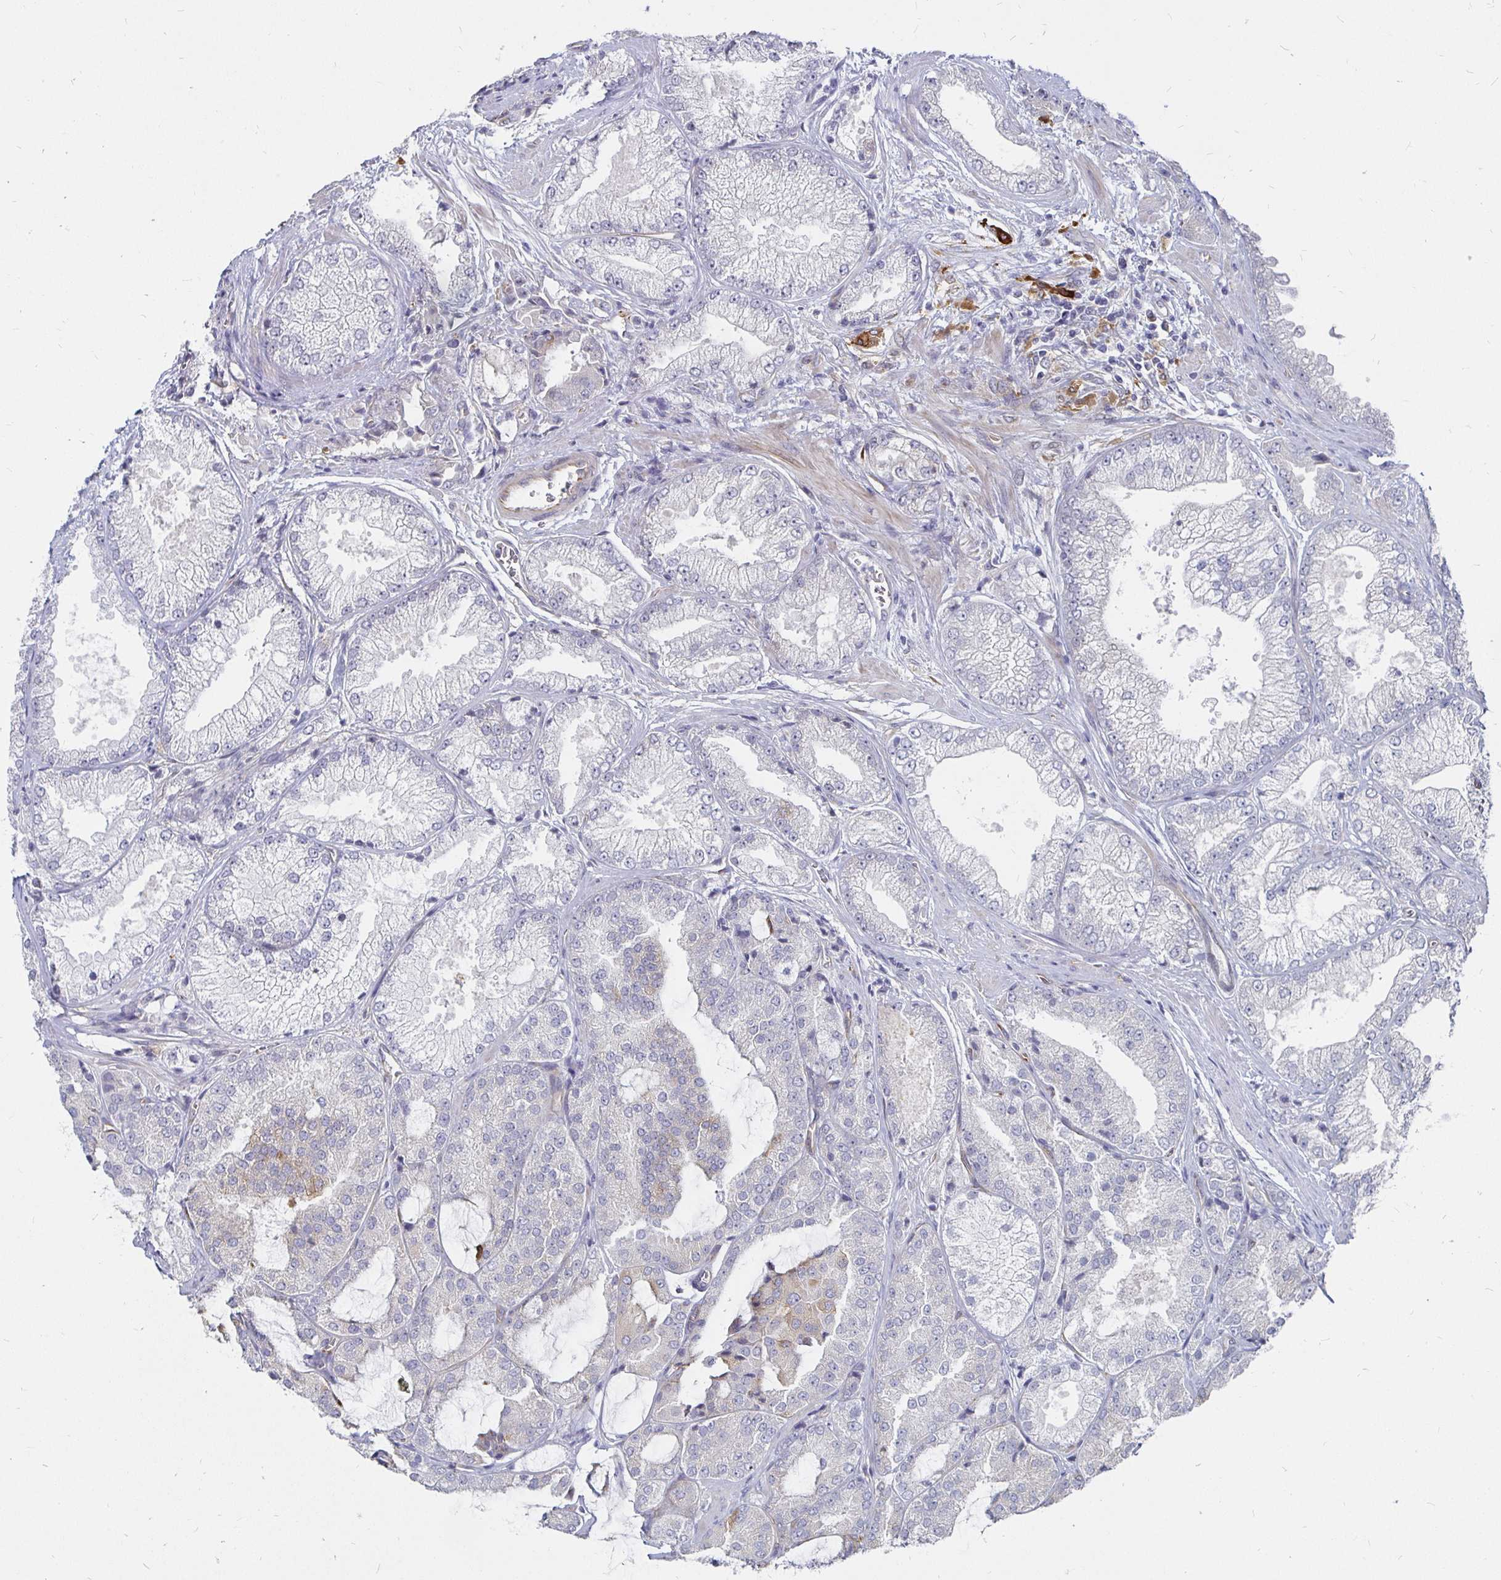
{"staining": {"intensity": "negative", "quantity": "none", "location": "none"}, "tissue": "prostate cancer", "cell_type": "Tumor cells", "image_type": "cancer", "snomed": [{"axis": "morphology", "description": "Adenocarcinoma, High grade"}, {"axis": "topography", "description": "Prostate"}], "caption": "Tumor cells are negative for protein expression in human prostate cancer (high-grade adenocarcinoma). (DAB (3,3'-diaminobenzidine) IHC, high magnification).", "gene": "CCDC85A", "patient": {"sex": "male", "age": 68}}